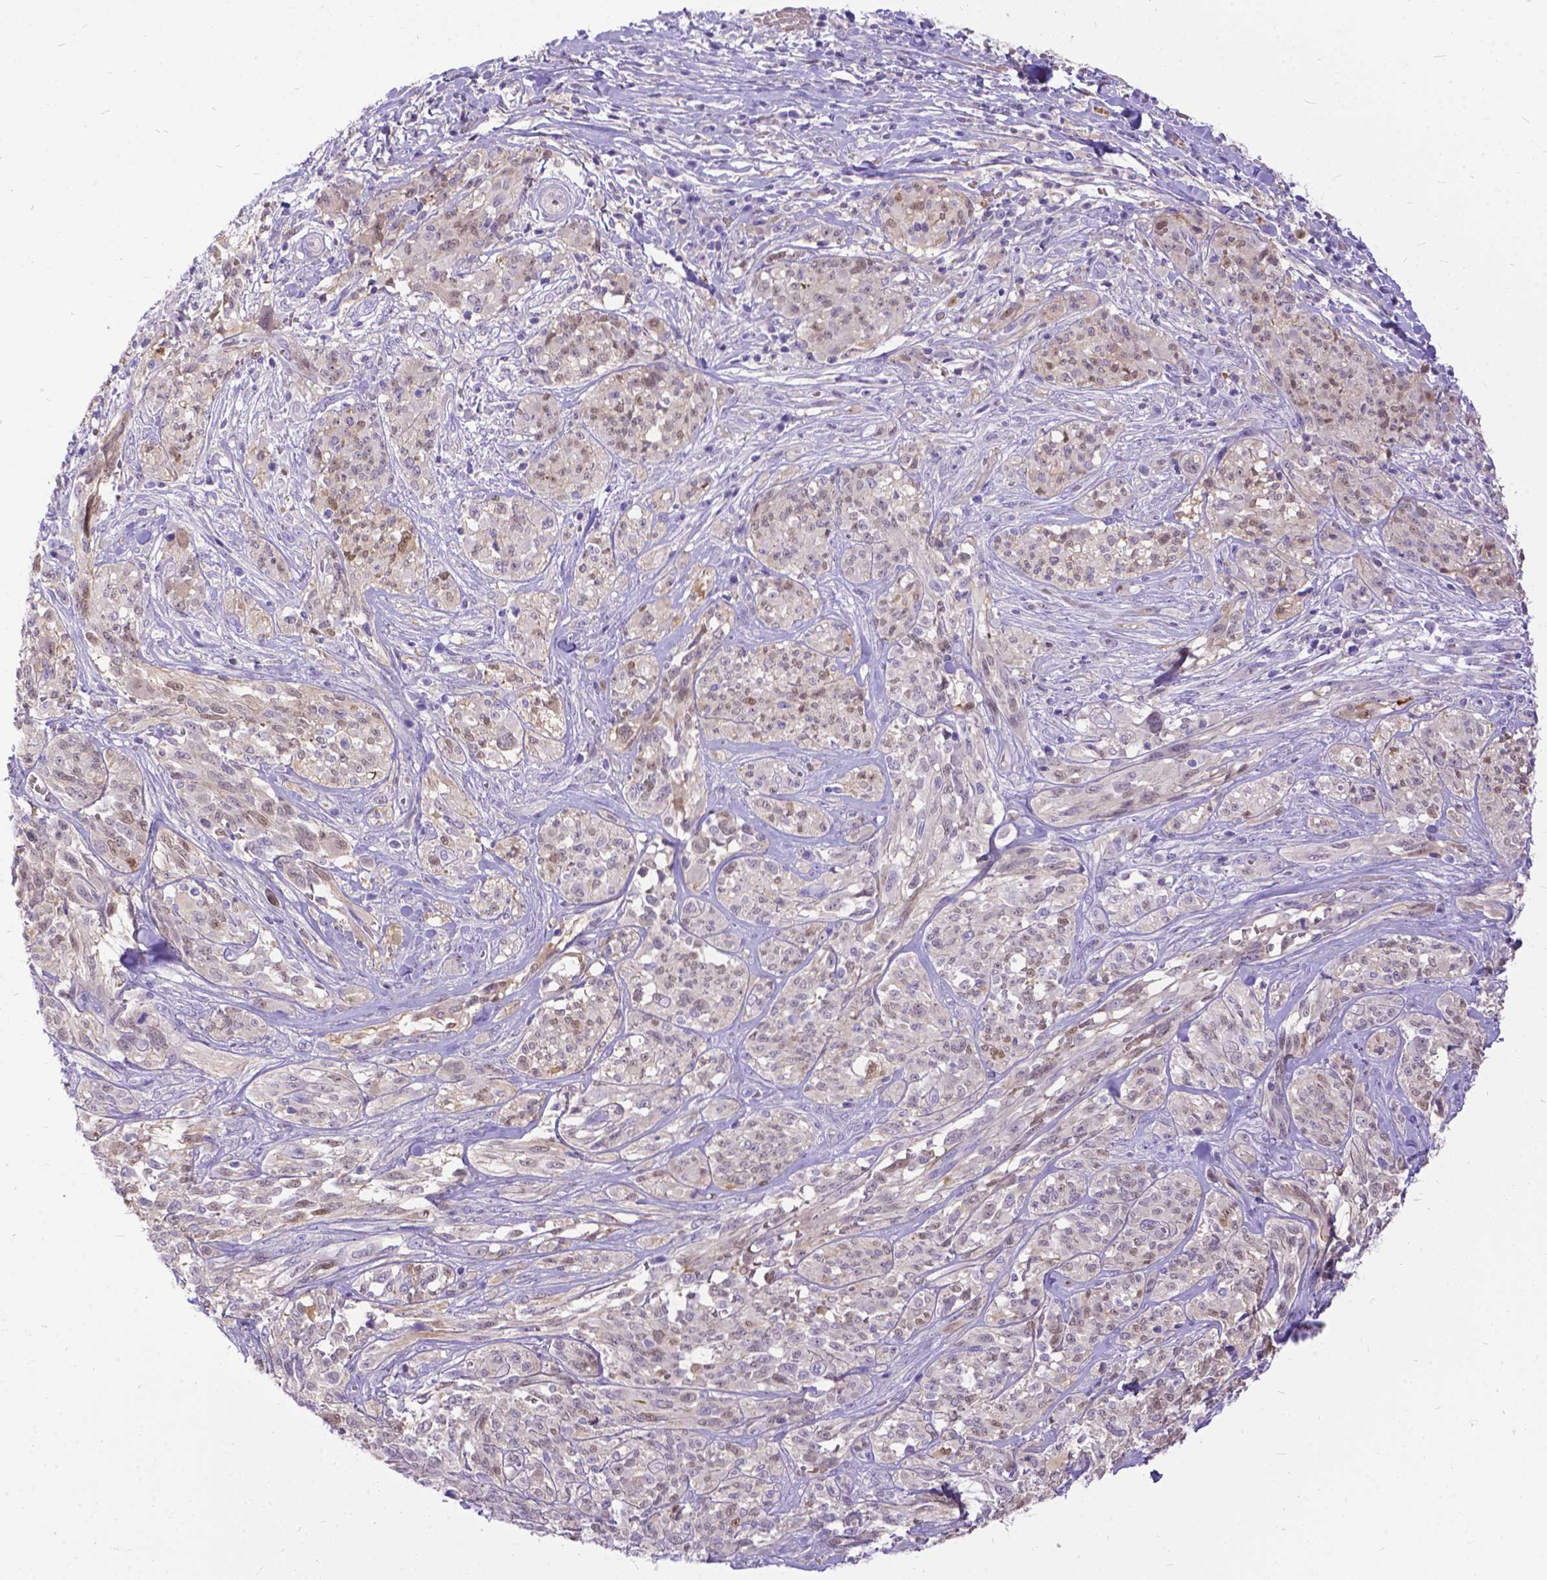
{"staining": {"intensity": "weak", "quantity": "25%-75%", "location": "cytoplasmic/membranous,nuclear"}, "tissue": "melanoma", "cell_type": "Tumor cells", "image_type": "cancer", "snomed": [{"axis": "morphology", "description": "Malignant melanoma, NOS"}, {"axis": "topography", "description": "Skin"}], "caption": "Immunohistochemical staining of human malignant melanoma exhibits low levels of weak cytoplasmic/membranous and nuclear staining in about 25%-75% of tumor cells.", "gene": "TMEM169", "patient": {"sex": "female", "age": 91}}